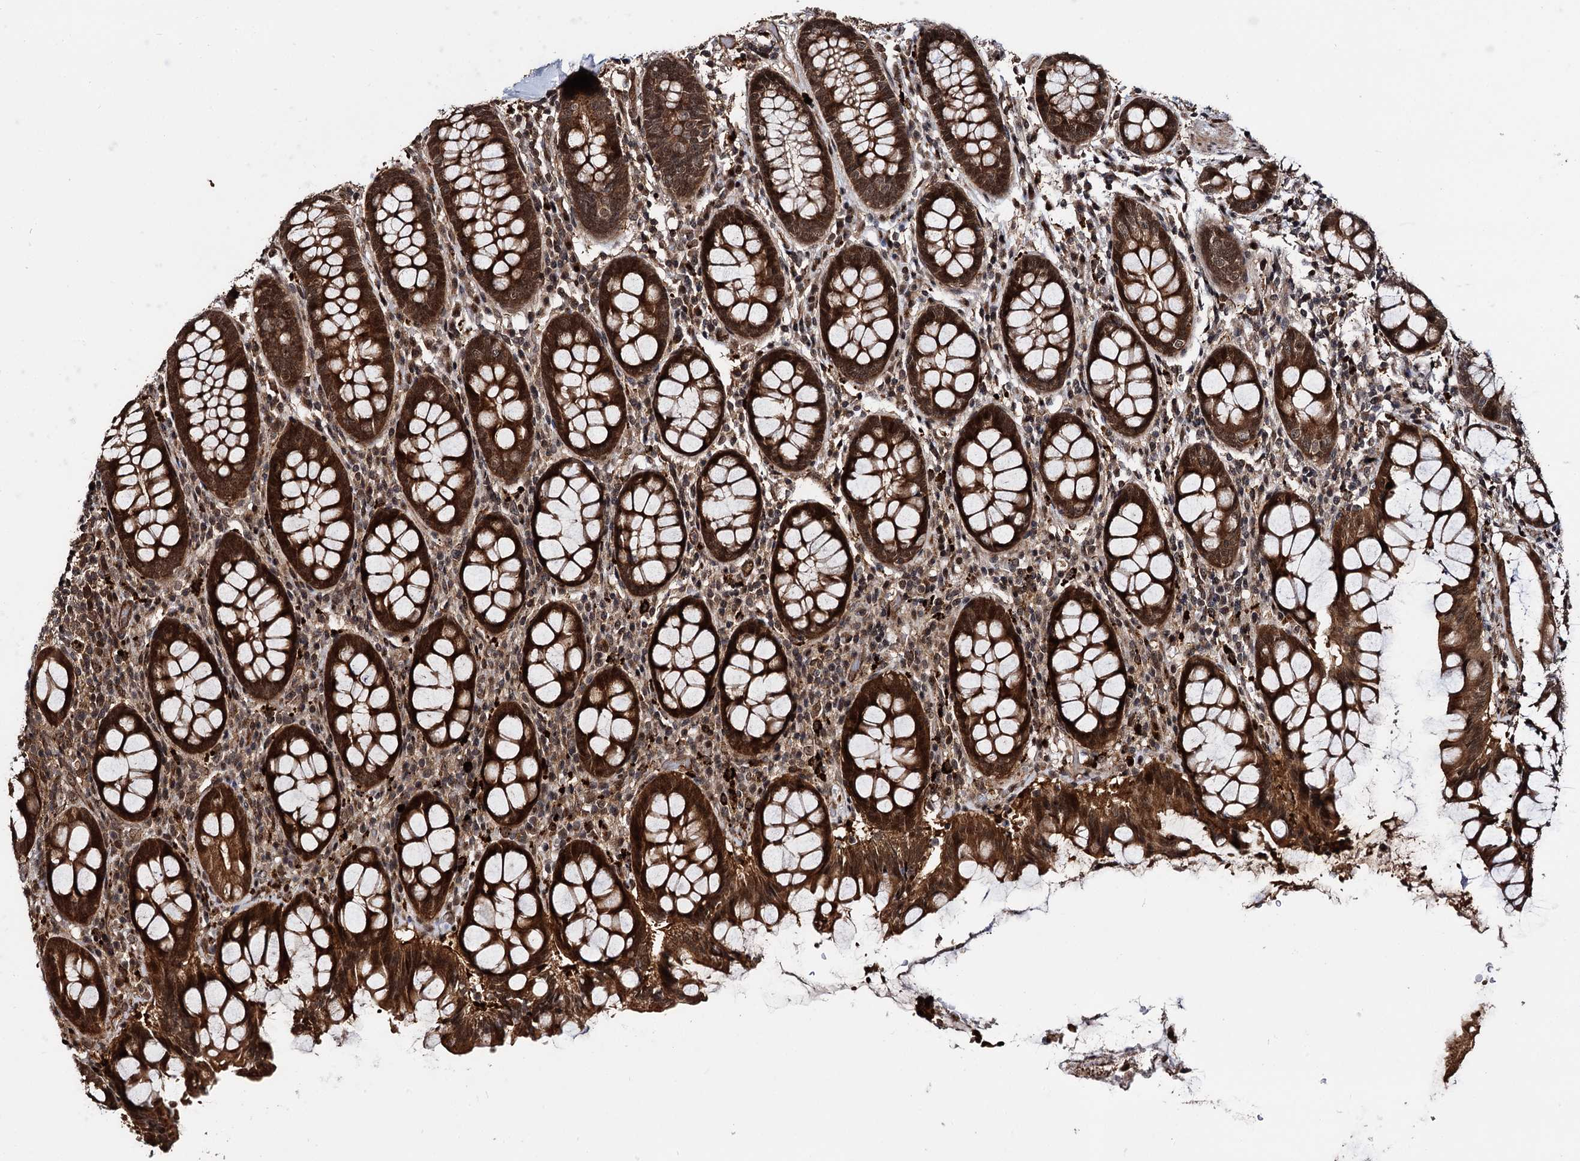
{"staining": {"intensity": "moderate", "quantity": ">75%", "location": "cytoplasmic/membranous,nuclear"}, "tissue": "colon", "cell_type": "Endothelial cells", "image_type": "normal", "snomed": [{"axis": "morphology", "description": "Normal tissue, NOS"}, {"axis": "topography", "description": "Colon"}], "caption": "Moderate cytoplasmic/membranous,nuclear positivity is appreciated in approximately >75% of endothelial cells in normal colon. (Stains: DAB in brown, nuclei in blue, Microscopy: brightfield microscopy at high magnification).", "gene": "CEP192", "patient": {"sex": "female", "age": 79}}